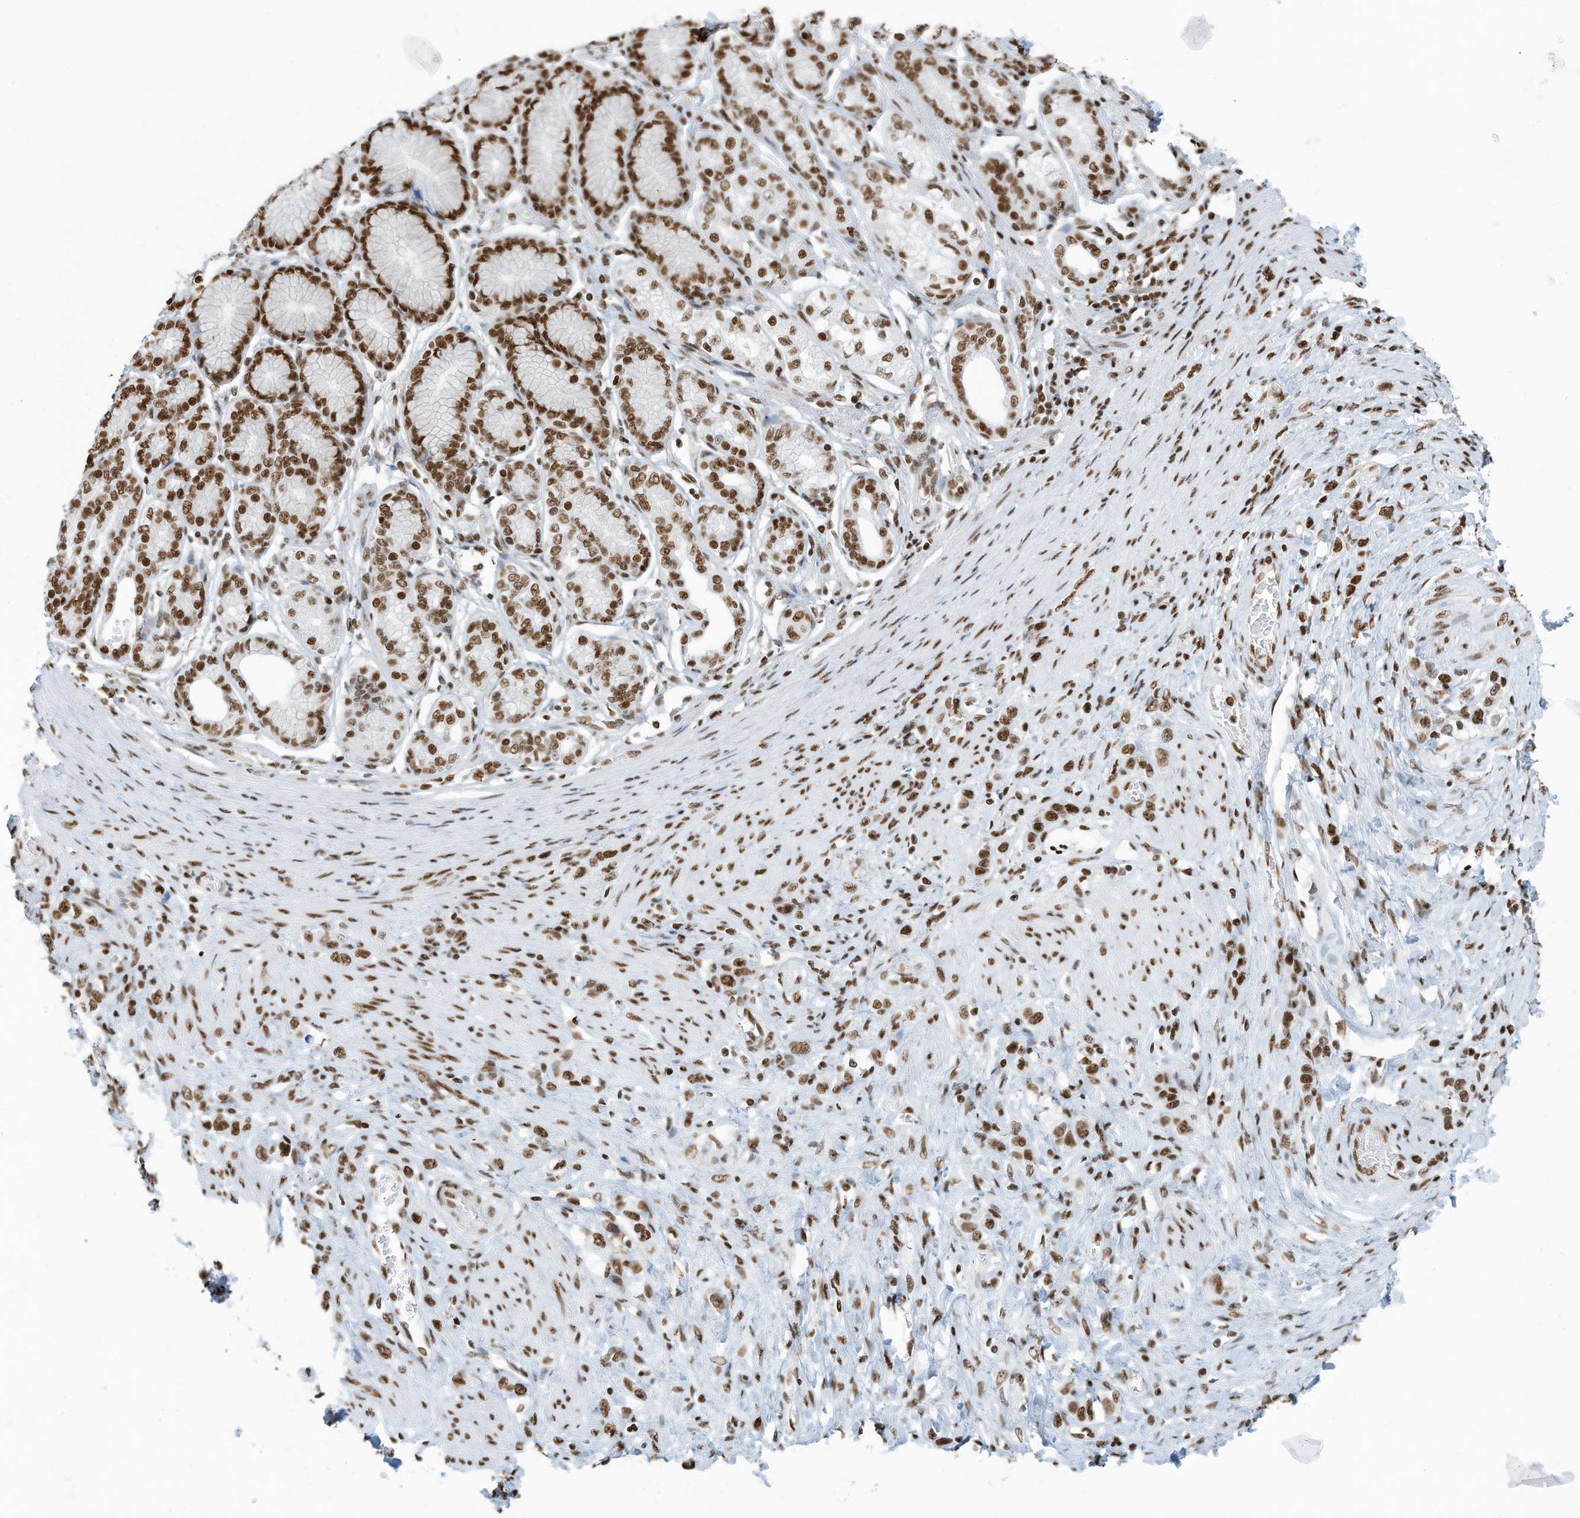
{"staining": {"intensity": "moderate", "quantity": ">75%", "location": "nuclear"}, "tissue": "stomach cancer", "cell_type": "Tumor cells", "image_type": "cancer", "snomed": [{"axis": "morphology", "description": "Normal tissue, NOS"}, {"axis": "morphology", "description": "Adenocarcinoma, NOS"}, {"axis": "topography", "description": "Stomach, upper"}, {"axis": "topography", "description": "Stomach"}], "caption": "Protein expression analysis of adenocarcinoma (stomach) displays moderate nuclear staining in about >75% of tumor cells.", "gene": "SARNP", "patient": {"sex": "female", "age": 65}}